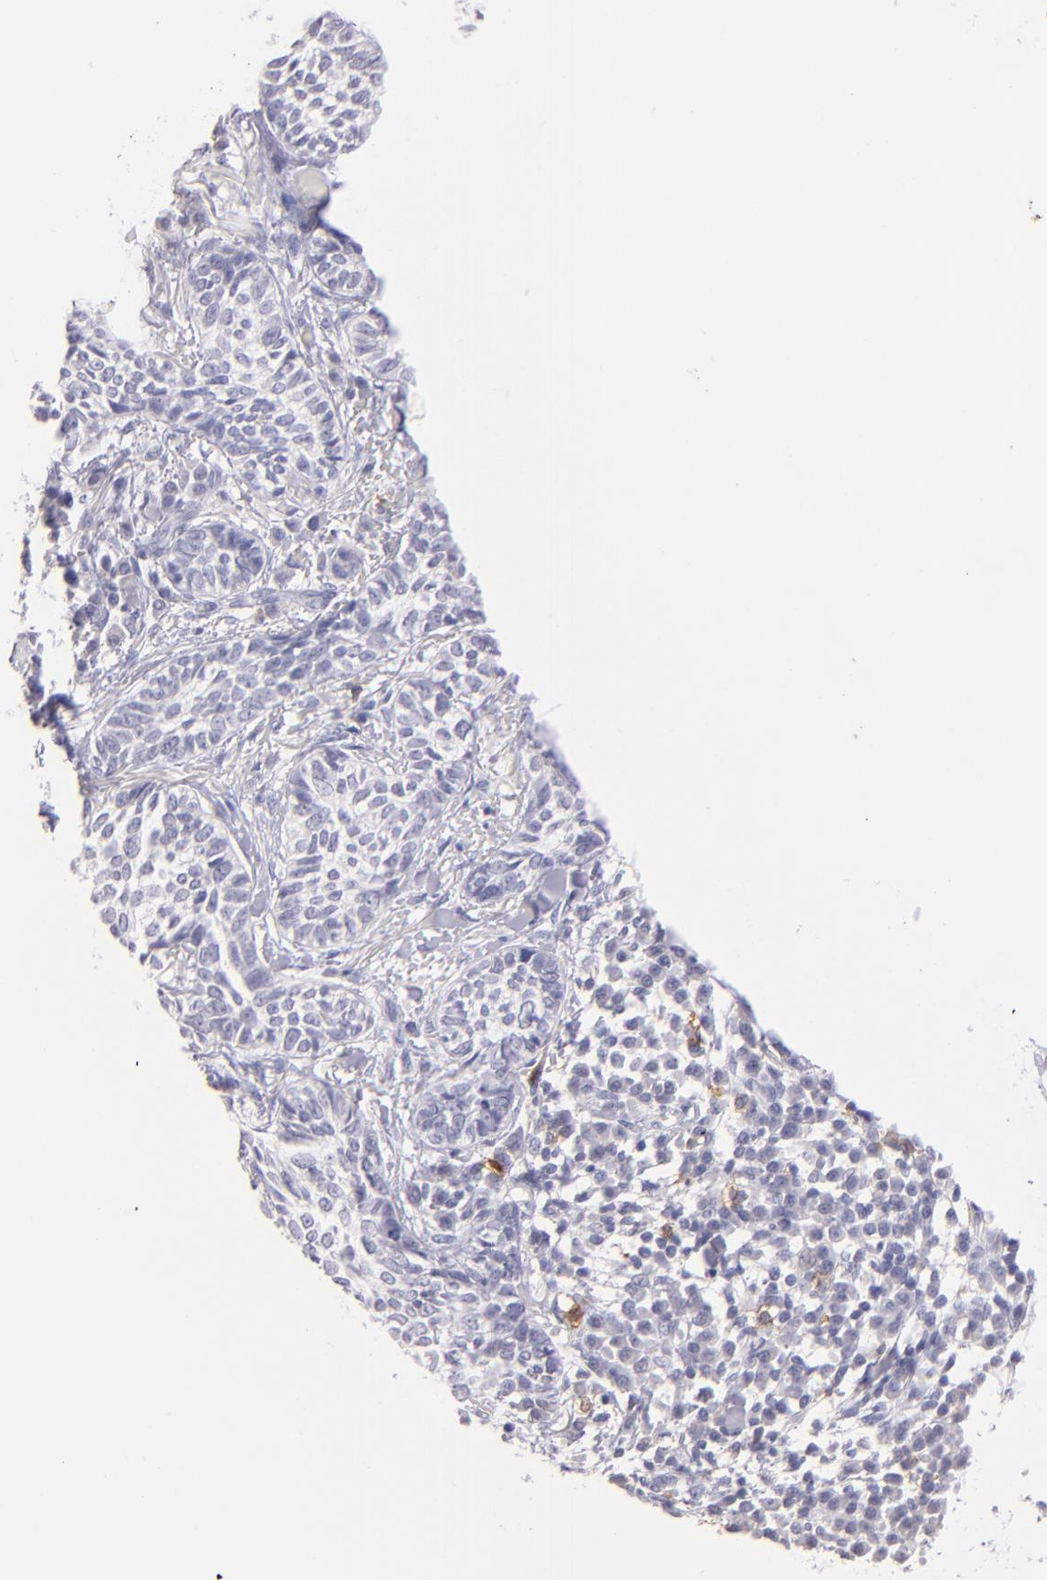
{"staining": {"intensity": "negative", "quantity": "none", "location": "none"}, "tissue": "skin cancer", "cell_type": "Tumor cells", "image_type": "cancer", "snomed": [{"axis": "morphology", "description": "Basal cell carcinoma"}, {"axis": "topography", "description": "Skin"}], "caption": "DAB immunohistochemical staining of human skin basal cell carcinoma displays no significant staining in tumor cells.", "gene": "IL2RA", "patient": {"sex": "female", "age": 89}}